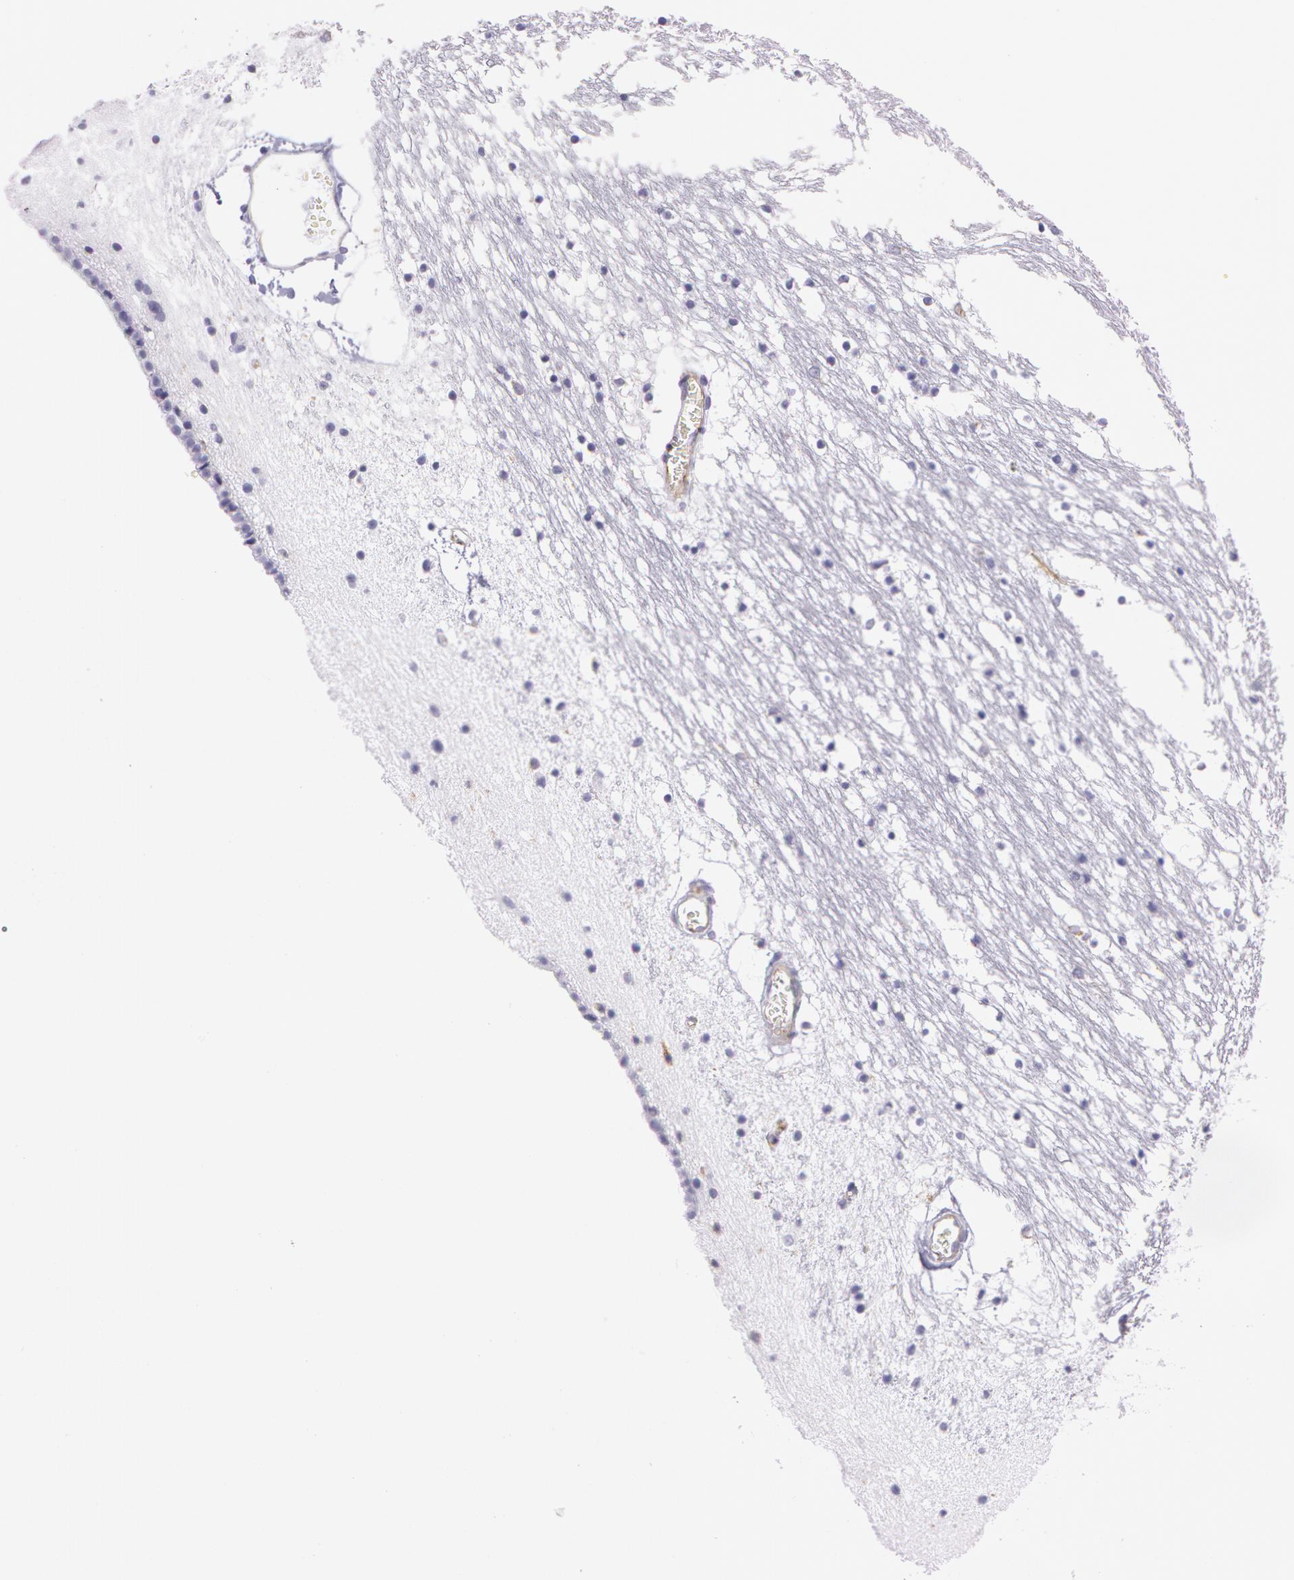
{"staining": {"intensity": "negative", "quantity": "none", "location": "none"}, "tissue": "caudate", "cell_type": "Glial cells", "image_type": "normal", "snomed": [{"axis": "morphology", "description": "Normal tissue, NOS"}, {"axis": "topography", "description": "Lateral ventricle wall"}], "caption": "The IHC photomicrograph has no significant expression in glial cells of caudate. Nuclei are stained in blue.", "gene": "LY75", "patient": {"sex": "male", "age": 45}}